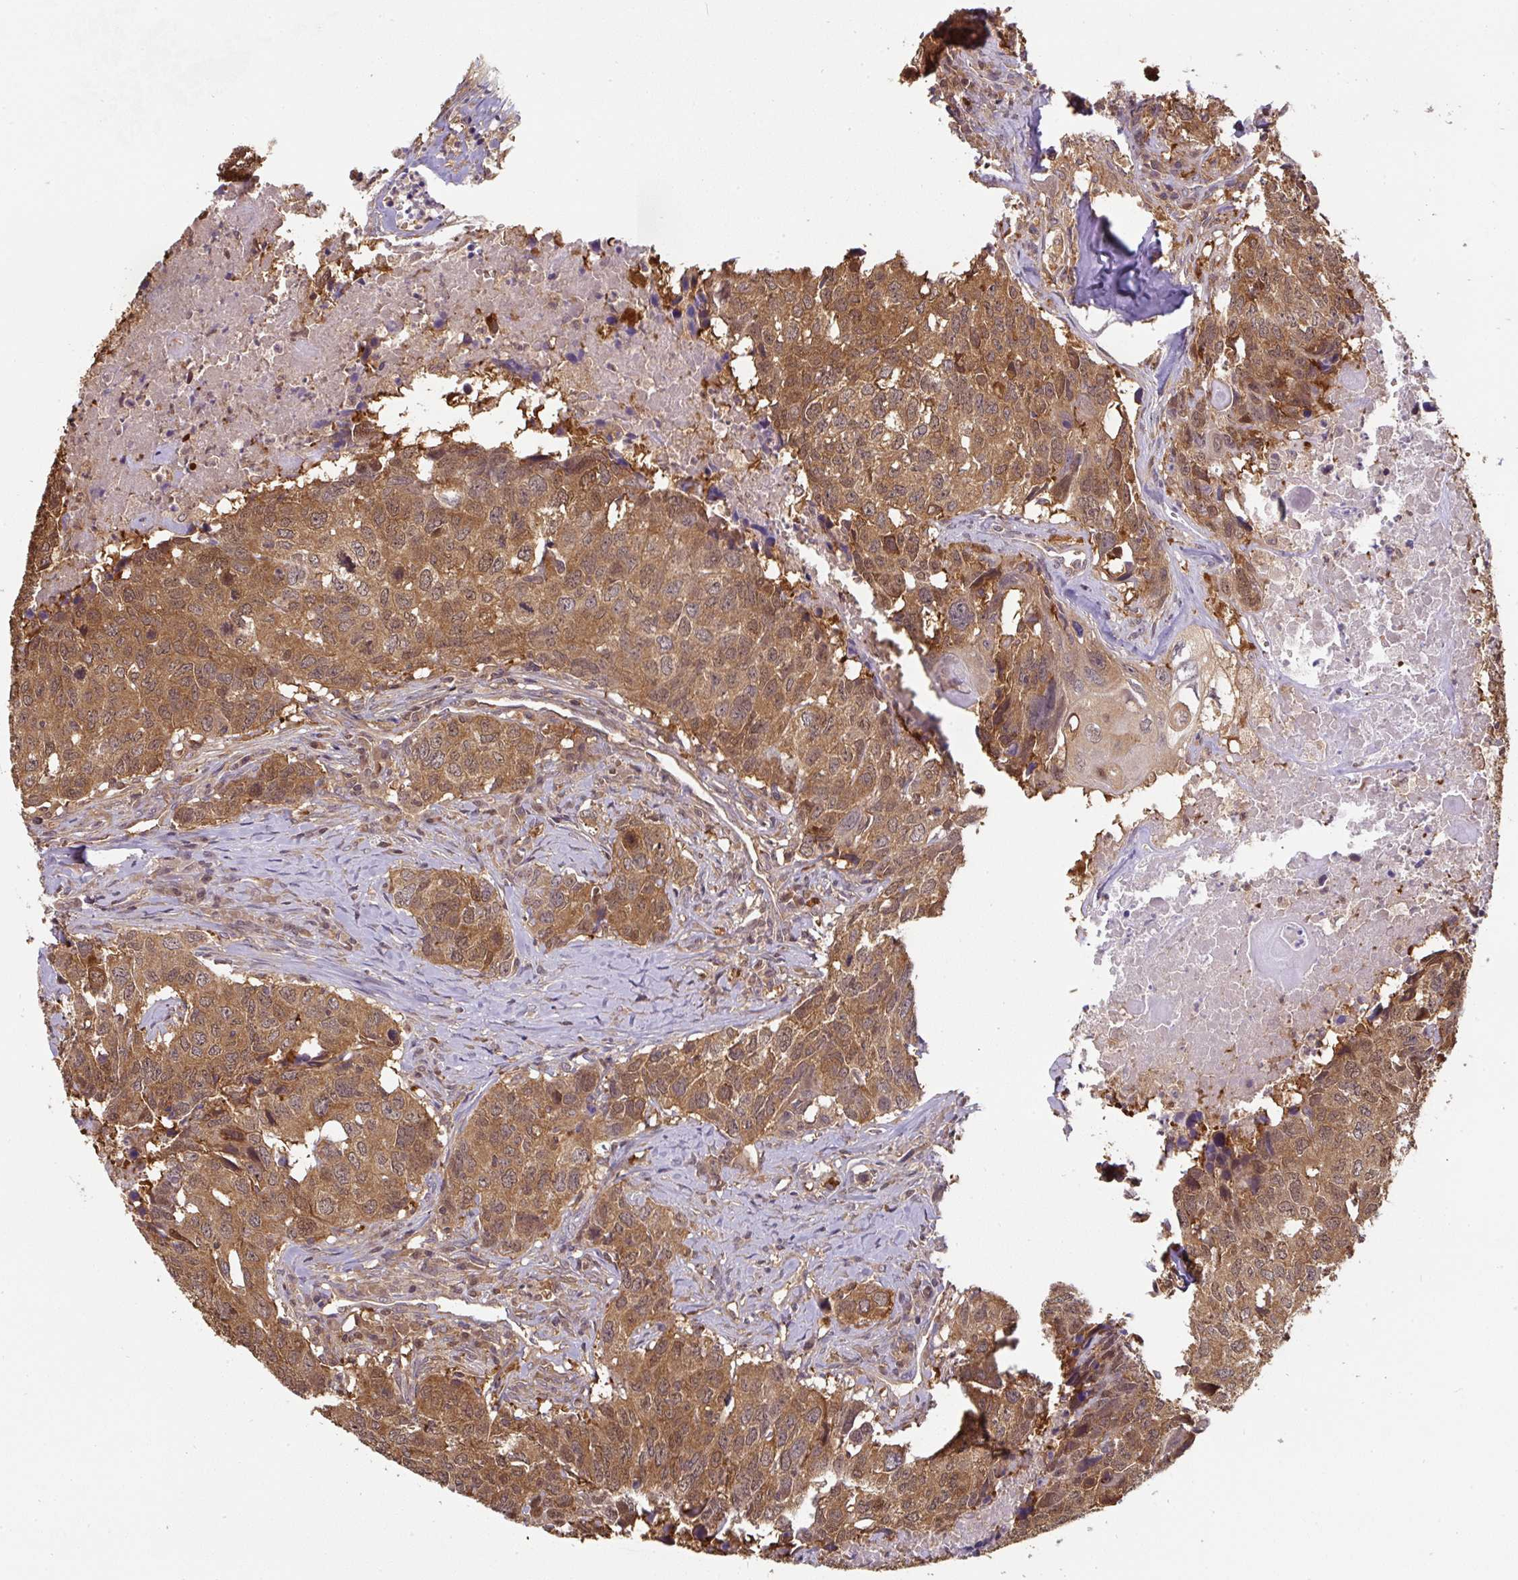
{"staining": {"intensity": "moderate", "quantity": ">75%", "location": "cytoplasmic/membranous"}, "tissue": "head and neck cancer", "cell_type": "Tumor cells", "image_type": "cancer", "snomed": [{"axis": "morphology", "description": "Normal tissue, NOS"}, {"axis": "morphology", "description": "Squamous cell carcinoma, NOS"}, {"axis": "topography", "description": "Skeletal muscle"}, {"axis": "topography", "description": "Vascular tissue"}, {"axis": "topography", "description": "Peripheral nerve tissue"}, {"axis": "topography", "description": "Head-Neck"}], "caption": "An immunohistochemistry (IHC) image of neoplastic tissue is shown. Protein staining in brown labels moderate cytoplasmic/membranous positivity in head and neck cancer (squamous cell carcinoma) within tumor cells.", "gene": "ST13", "patient": {"sex": "male", "age": 66}}